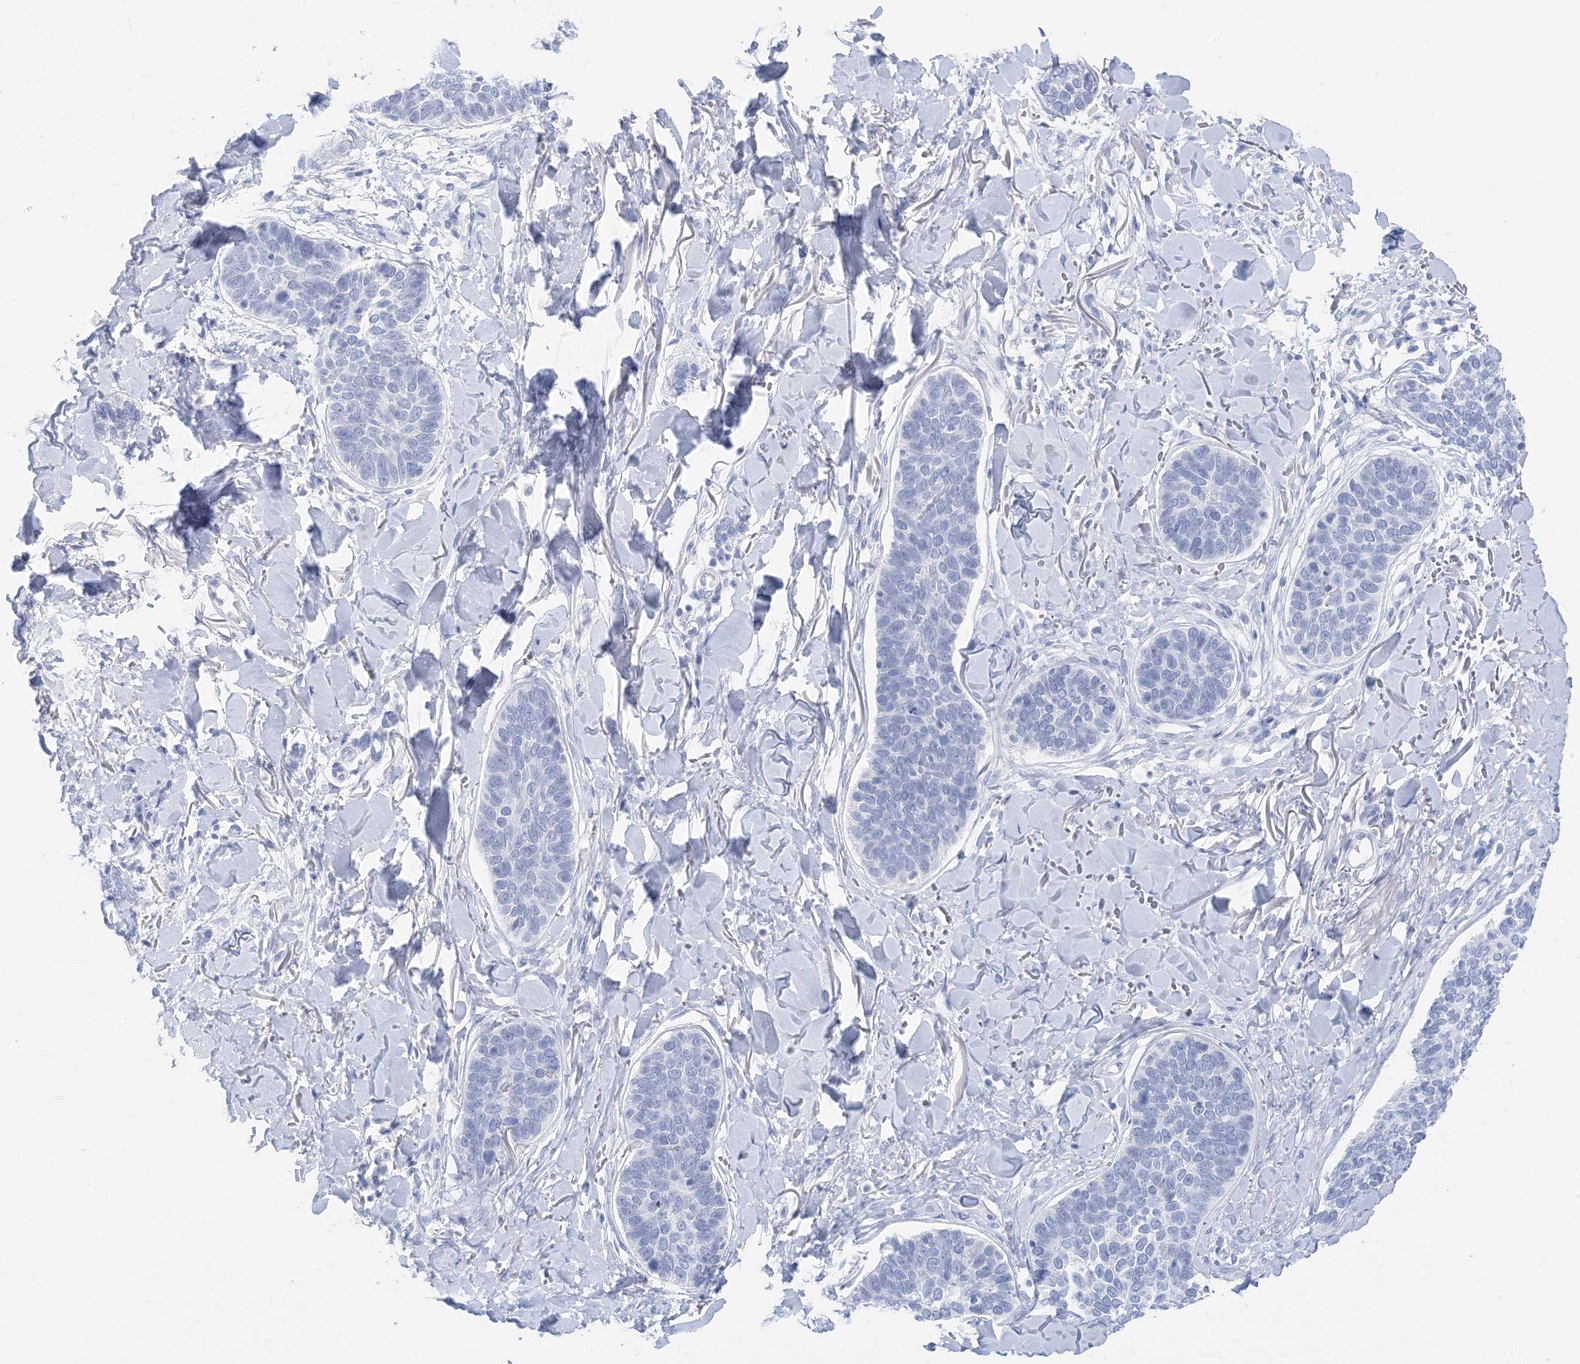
{"staining": {"intensity": "negative", "quantity": "none", "location": "none"}, "tissue": "skin cancer", "cell_type": "Tumor cells", "image_type": "cancer", "snomed": [{"axis": "morphology", "description": "Basal cell carcinoma"}, {"axis": "topography", "description": "Skin"}], "caption": "Basal cell carcinoma (skin) was stained to show a protein in brown. There is no significant expression in tumor cells.", "gene": "SH3YL1", "patient": {"sex": "male", "age": 85}}